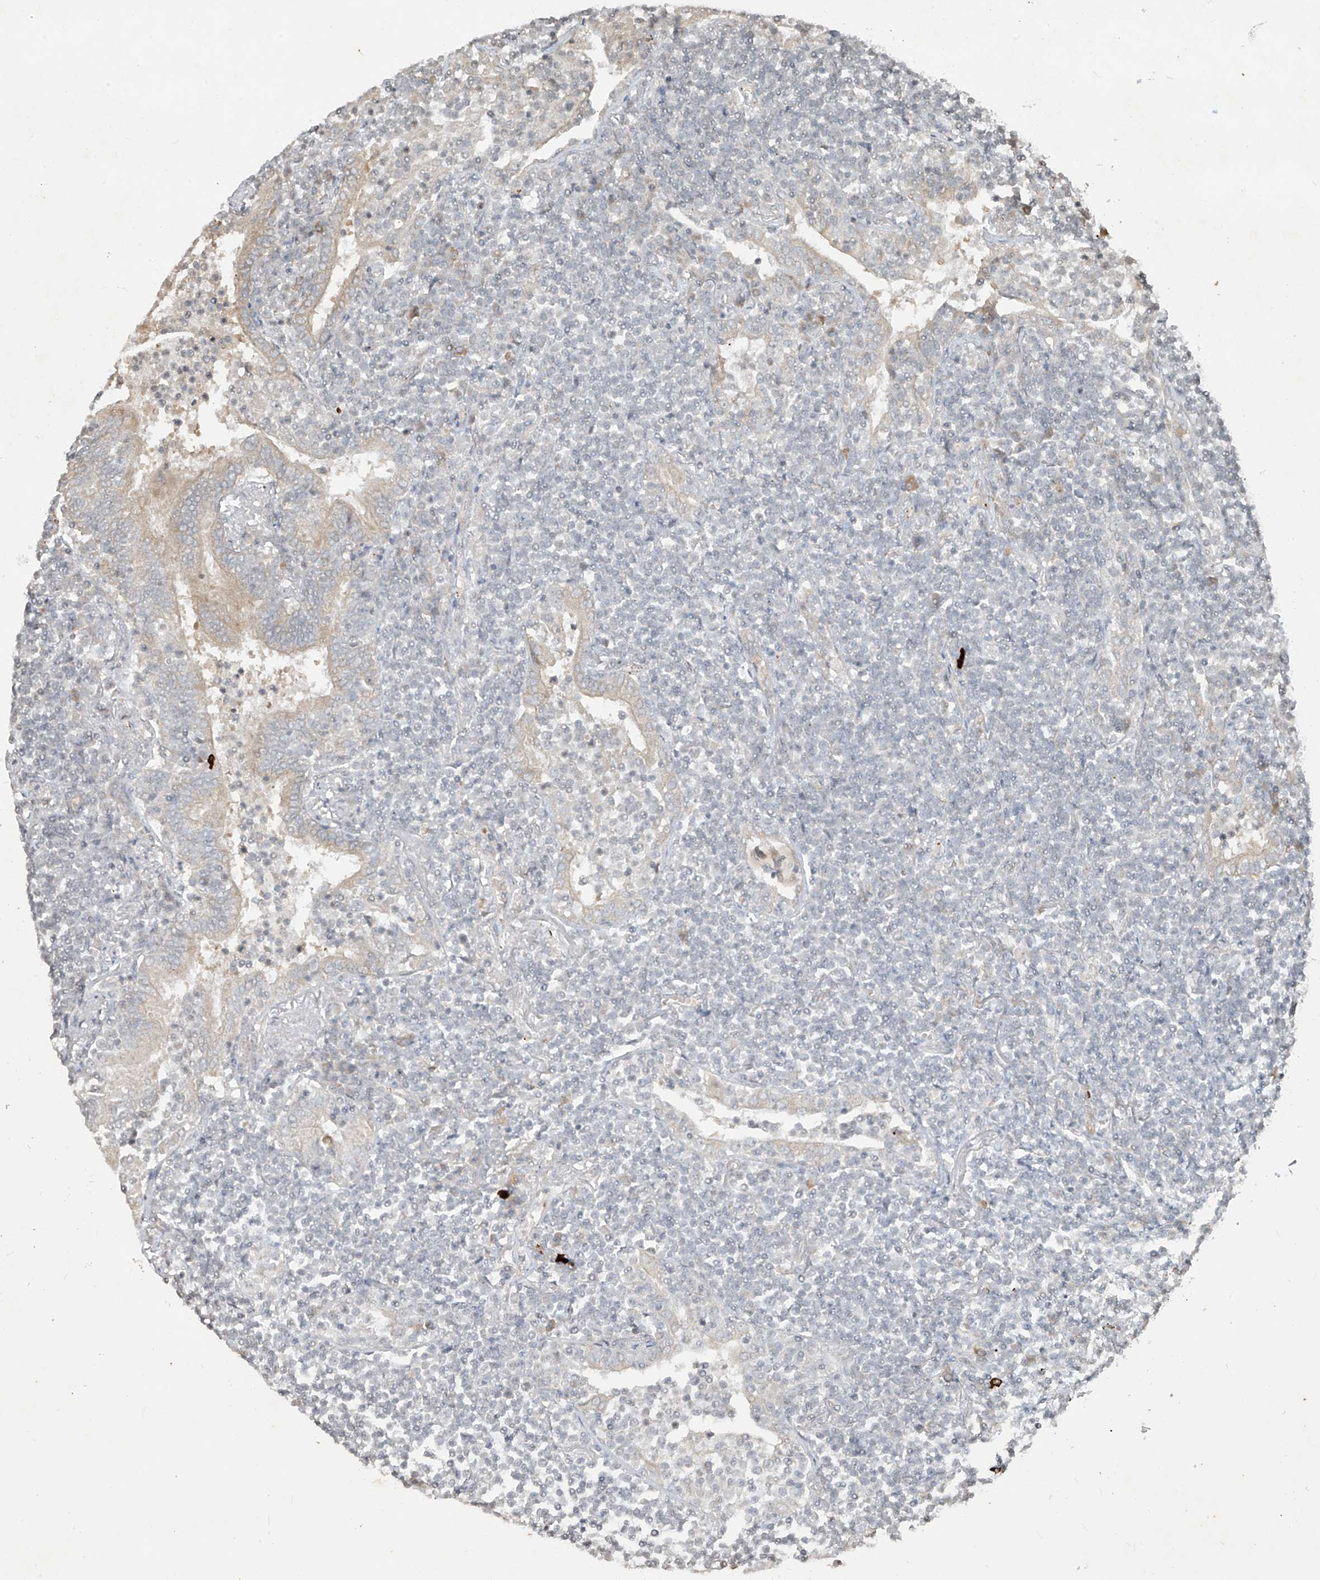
{"staining": {"intensity": "negative", "quantity": "none", "location": "none"}, "tissue": "lymphoma", "cell_type": "Tumor cells", "image_type": "cancer", "snomed": [{"axis": "morphology", "description": "Malignant lymphoma, non-Hodgkin's type, Low grade"}, {"axis": "topography", "description": "Lung"}], "caption": "This is an IHC histopathology image of lymphoma. There is no positivity in tumor cells.", "gene": "DGKQ", "patient": {"sex": "female", "age": 71}}